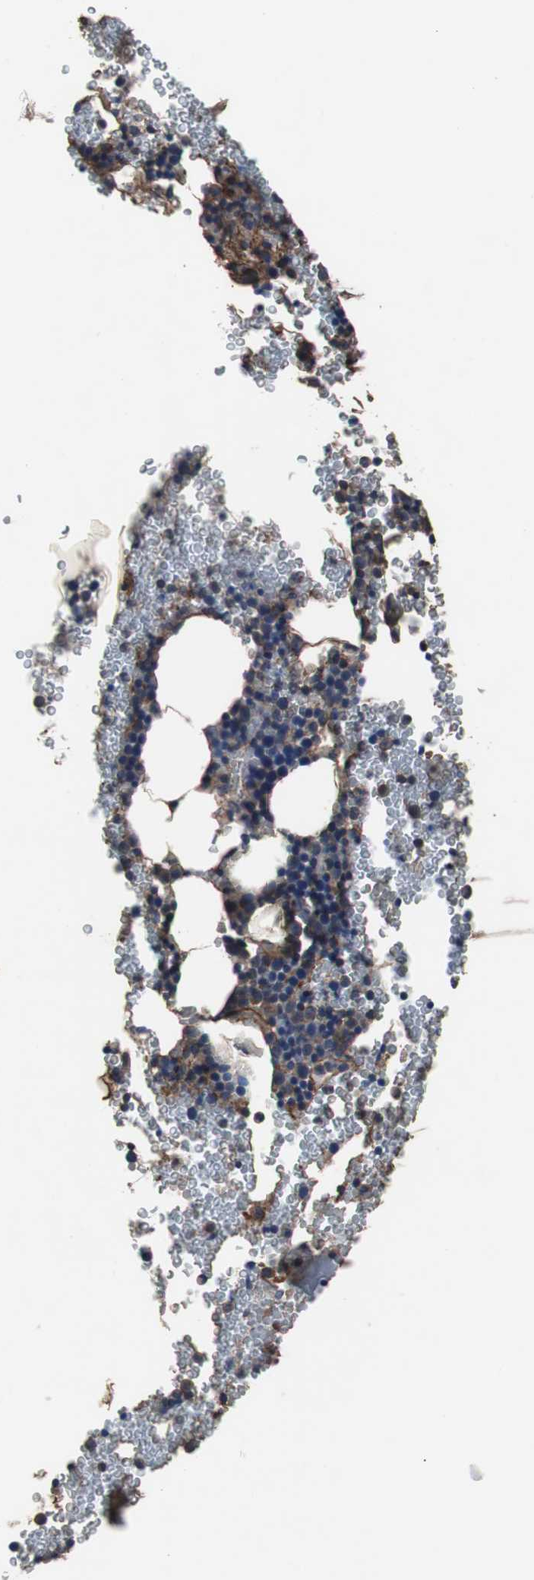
{"staining": {"intensity": "moderate", "quantity": "<25%", "location": "cytoplasmic/membranous"}, "tissue": "bone marrow", "cell_type": "Hematopoietic cells", "image_type": "normal", "snomed": [{"axis": "morphology", "description": "Normal tissue, NOS"}, {"axis": "morphology", "description": "Inflammation, NOS"}, {"axis": "topography", "description": "Bone marrow"}], "caption": "Brown immunohistochemical staining in normal human bone marrow shows moderate cytoplasmic/membranous staining in about <25% of hematopoietic cells. Using DAB (3,3'-diaminobenzidine) (brown) and hematoxylin (blue) stains, captured at high magnification using brightfield microscopy.", "gene": "COL6A2", "patient": {"sex": "male", "age": 22}}